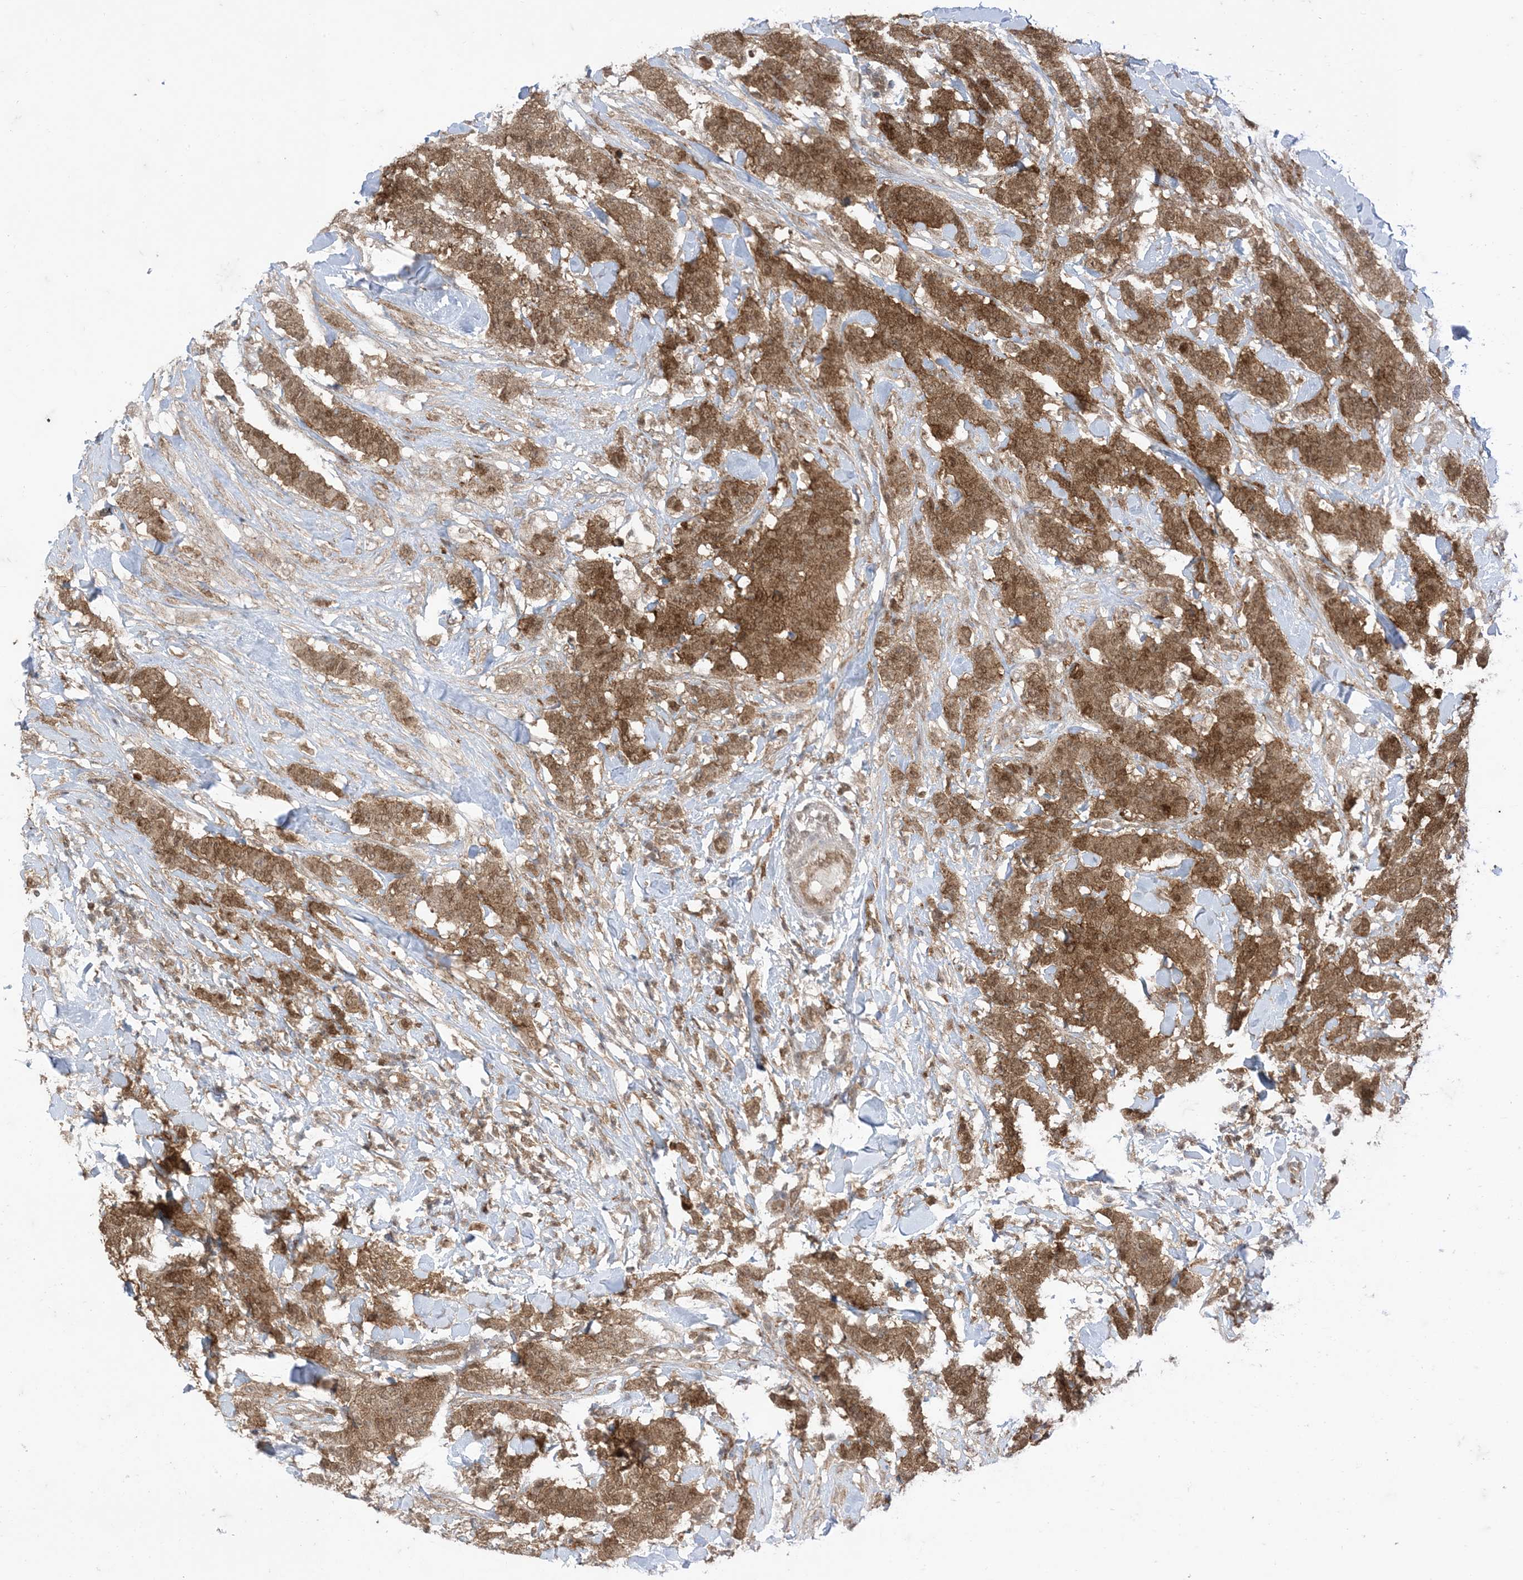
{"staining": {"intensity": "moderate", "quantity": ">75%", "location": "cytoplasmic/membranous"}, "tissue": "breast cancer", "cell_type": "Tumor cells", "image_type": "cancer", "snomed": [{"axis": "morphology", "description": "Duct carcinoma"}, {"axis": "topography", "description": "Breast"}], "caption": "Immunohistochemical staining of human breast cancer (intraductal carcinoma) displays medium levels of moderate cytoplasmic/membranous expression in approximately >75% of tumor cells.", "gene": "PTPA", "patient": {"sex": "female", "age": 40}}